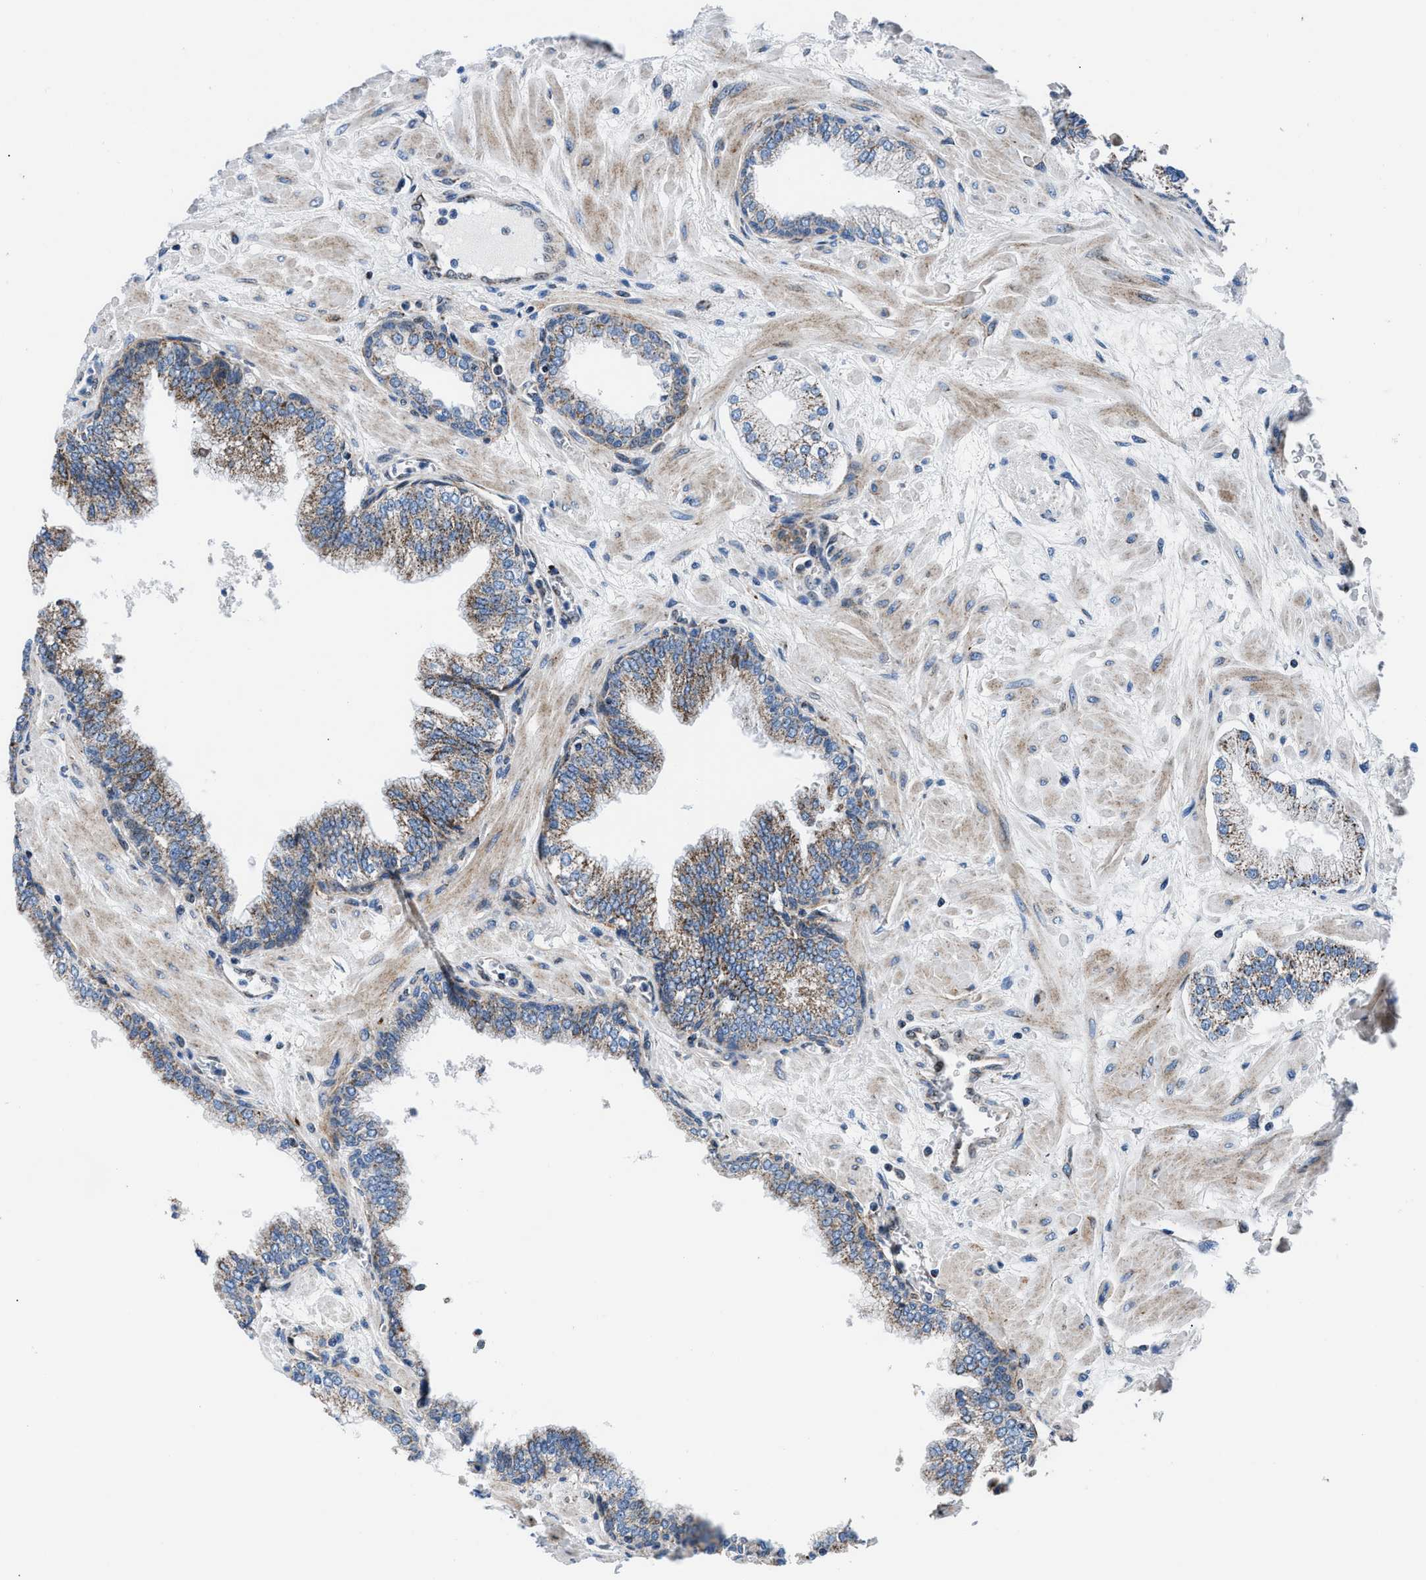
{"staining": {"intensity": "moderate", "quantity": "25%-75%", "location": "cytoplasmic/membranous"}, "tissue": "prostate", "cell_type": "Glandular cells", "image_type": "normal", "snomed": [{"axis": "morphology", "description": "Normal tissue, NOS"}, {"axis": "morphology", "description": "Urothelial carcinoma, Low grade"}, {"axis": "topography", "description": "Urinary bladder"}, {"axis": "topography", "description": "Prostate"}], "caption": "The immunohistochemical stain highlights moderate cytoplasmic/membranous positivity in glandular cells of benign prostate. The protein of interest is shown in brown color, while the nuclei are stained blue.", "gene": "LMO2", "patient": {"sex": "male", "age": 60}}